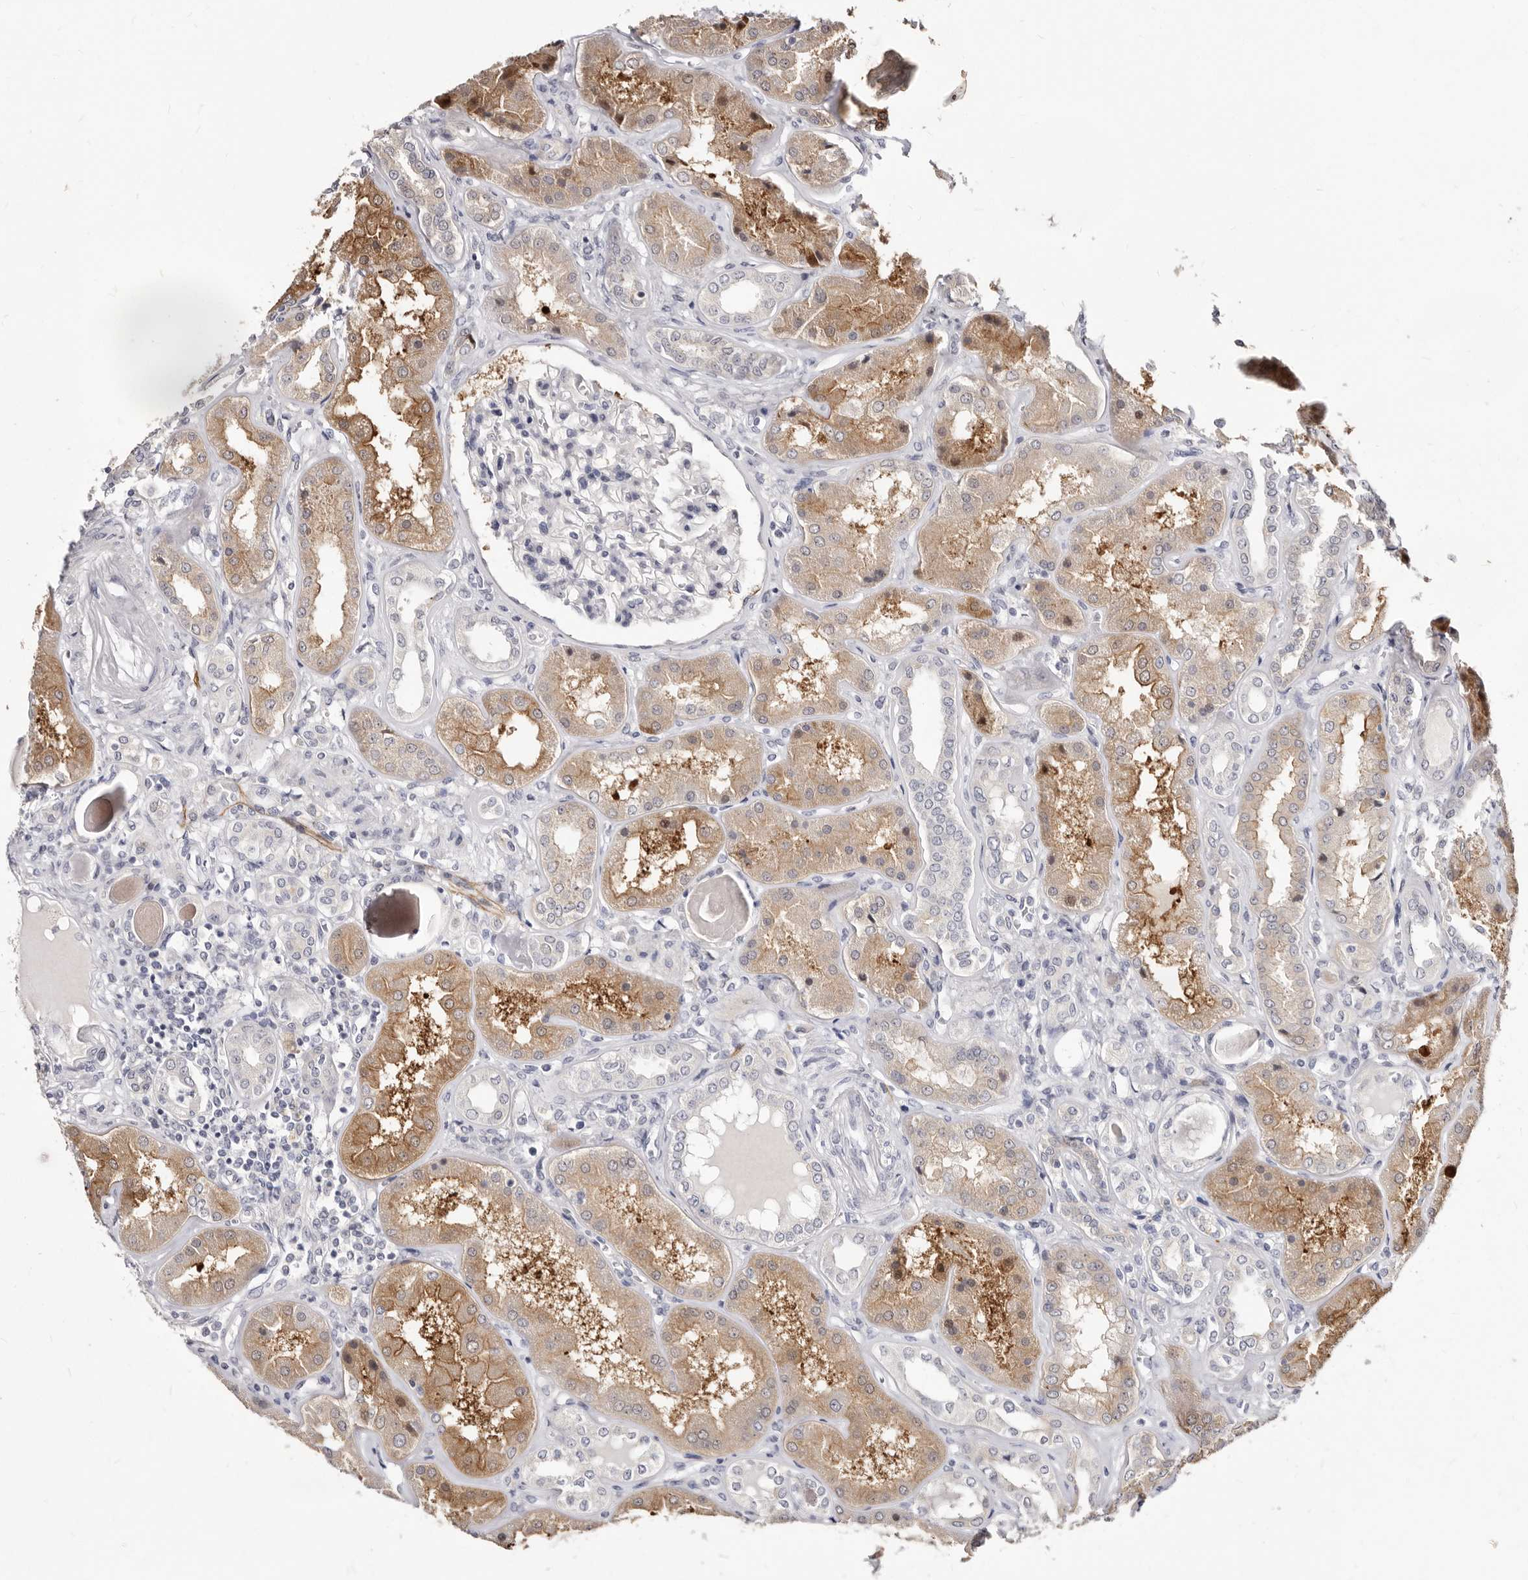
{"staining": {"intensity": "negative", "quantity": "none", "location": "none"}, "tissue": "kidney", "cell_type": "Cells in glomeruli", "image_type": "normal", "snomed": [{"axis": "morphology", "description": "Normal tissue, NOS"}, {"axis": "topography", "description": "Kidney"}], "caption": "Micrograph shows no protein positivity in cells in glomeruli of benign kidney. (DAB IHC, high magnification).", "gene": "KLHL4", "patient": {"sex": "female", "age": 56}}